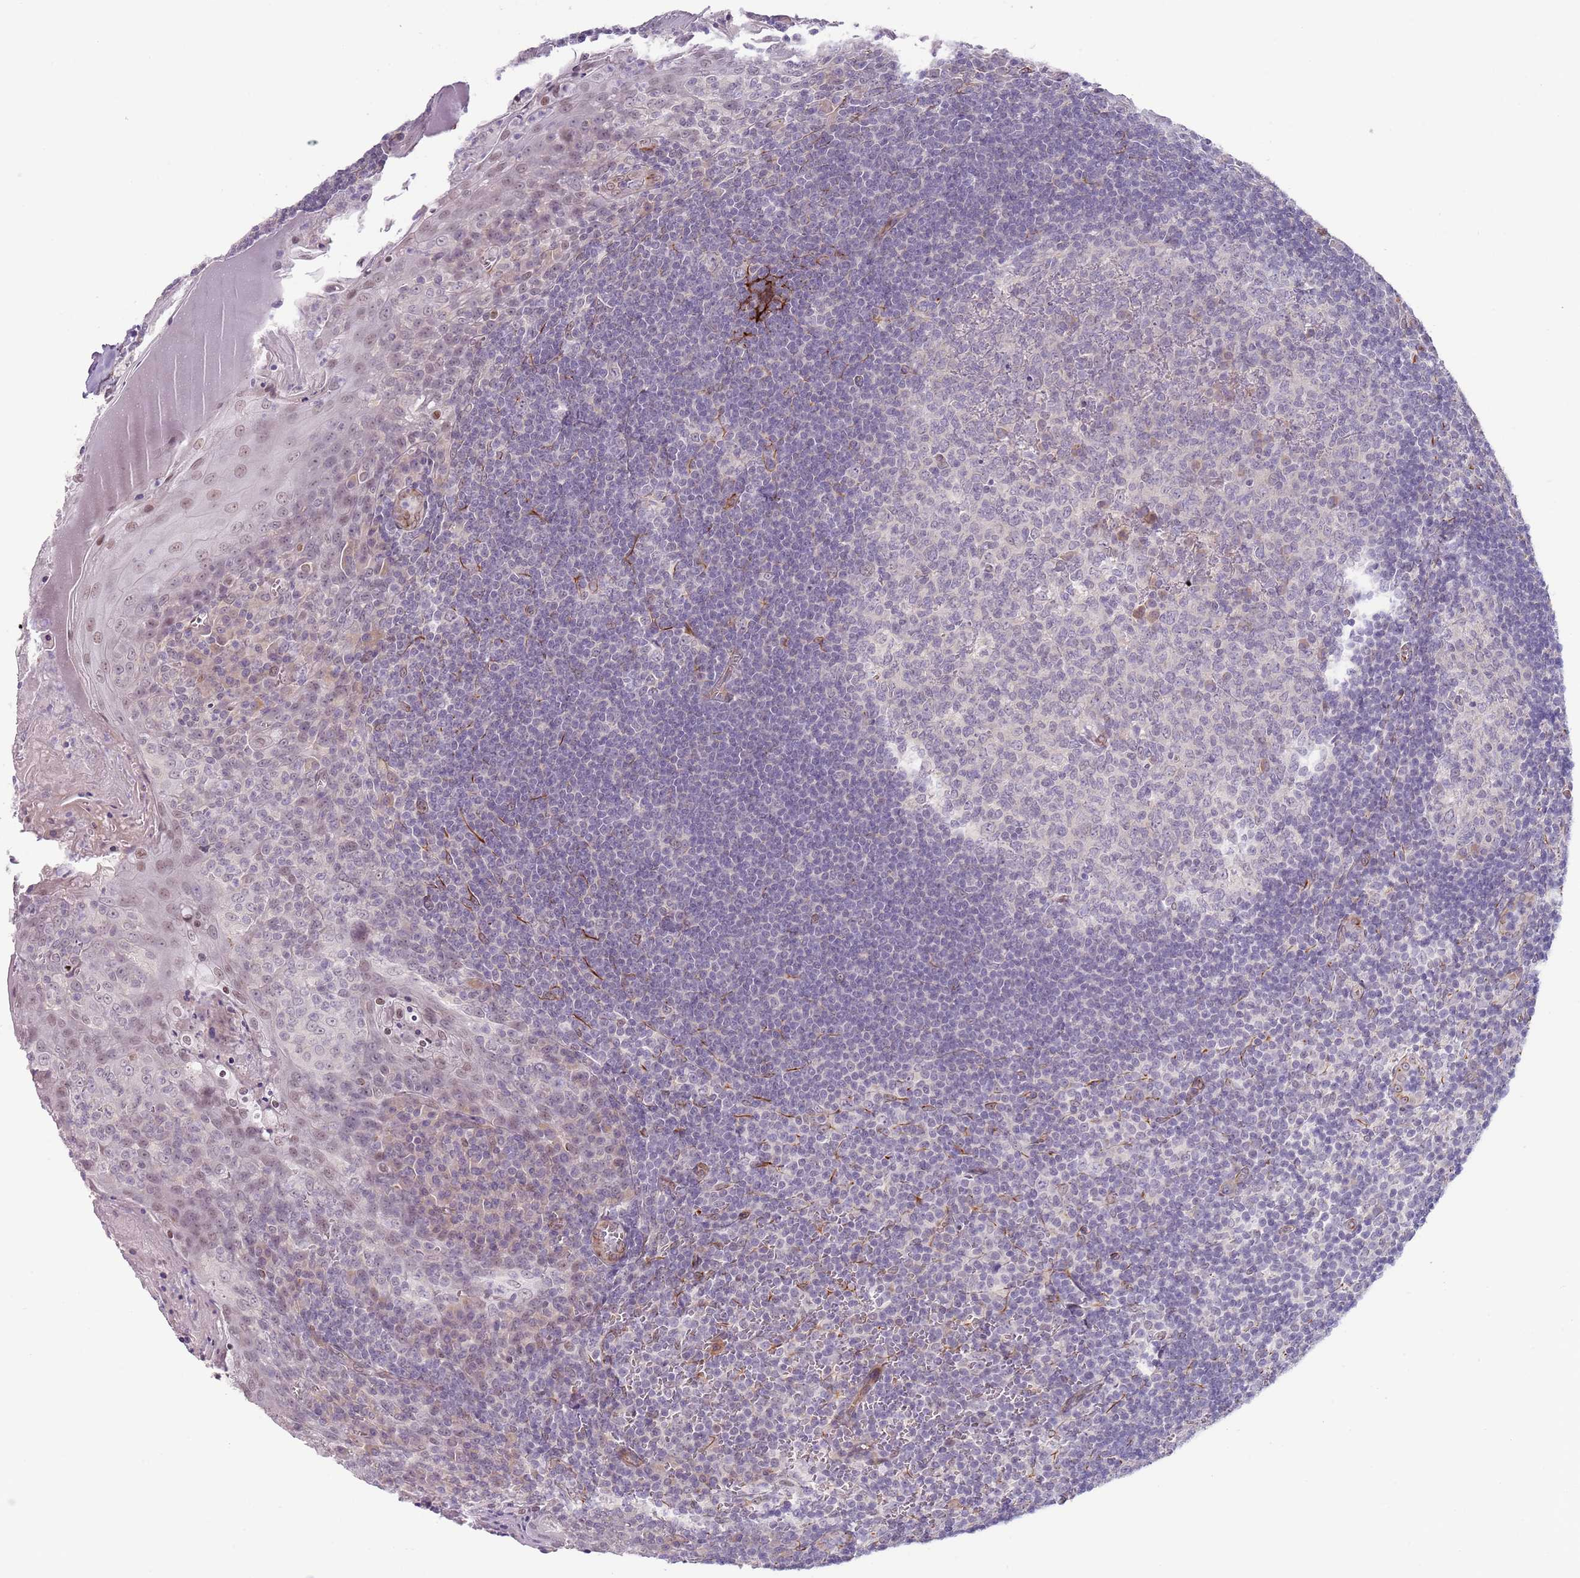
{"staining": {"intensity": "weak", "quantity": "<25%", "location": "nuclear"}, "tissue": "tonsil", "cell_type": "Germinal center cells", "image_type": "normal", "snomed": [{"axis": "morphology", "description": "Normal tissue, NOS"}, {"axis": "topography", "description": "Tonsil"}], "caption": "DAB immunohistochemical staining of unremarkable tonsil shows no significant expression in germinal center cells. The staining is performed using DAB (3,3'-diaminobenzidine) brown chromogen with nuclei counter-stained in using hematoxylin.", "gene": "ENSG00000271254", "patient": {"sex": "male", "age": 27}}